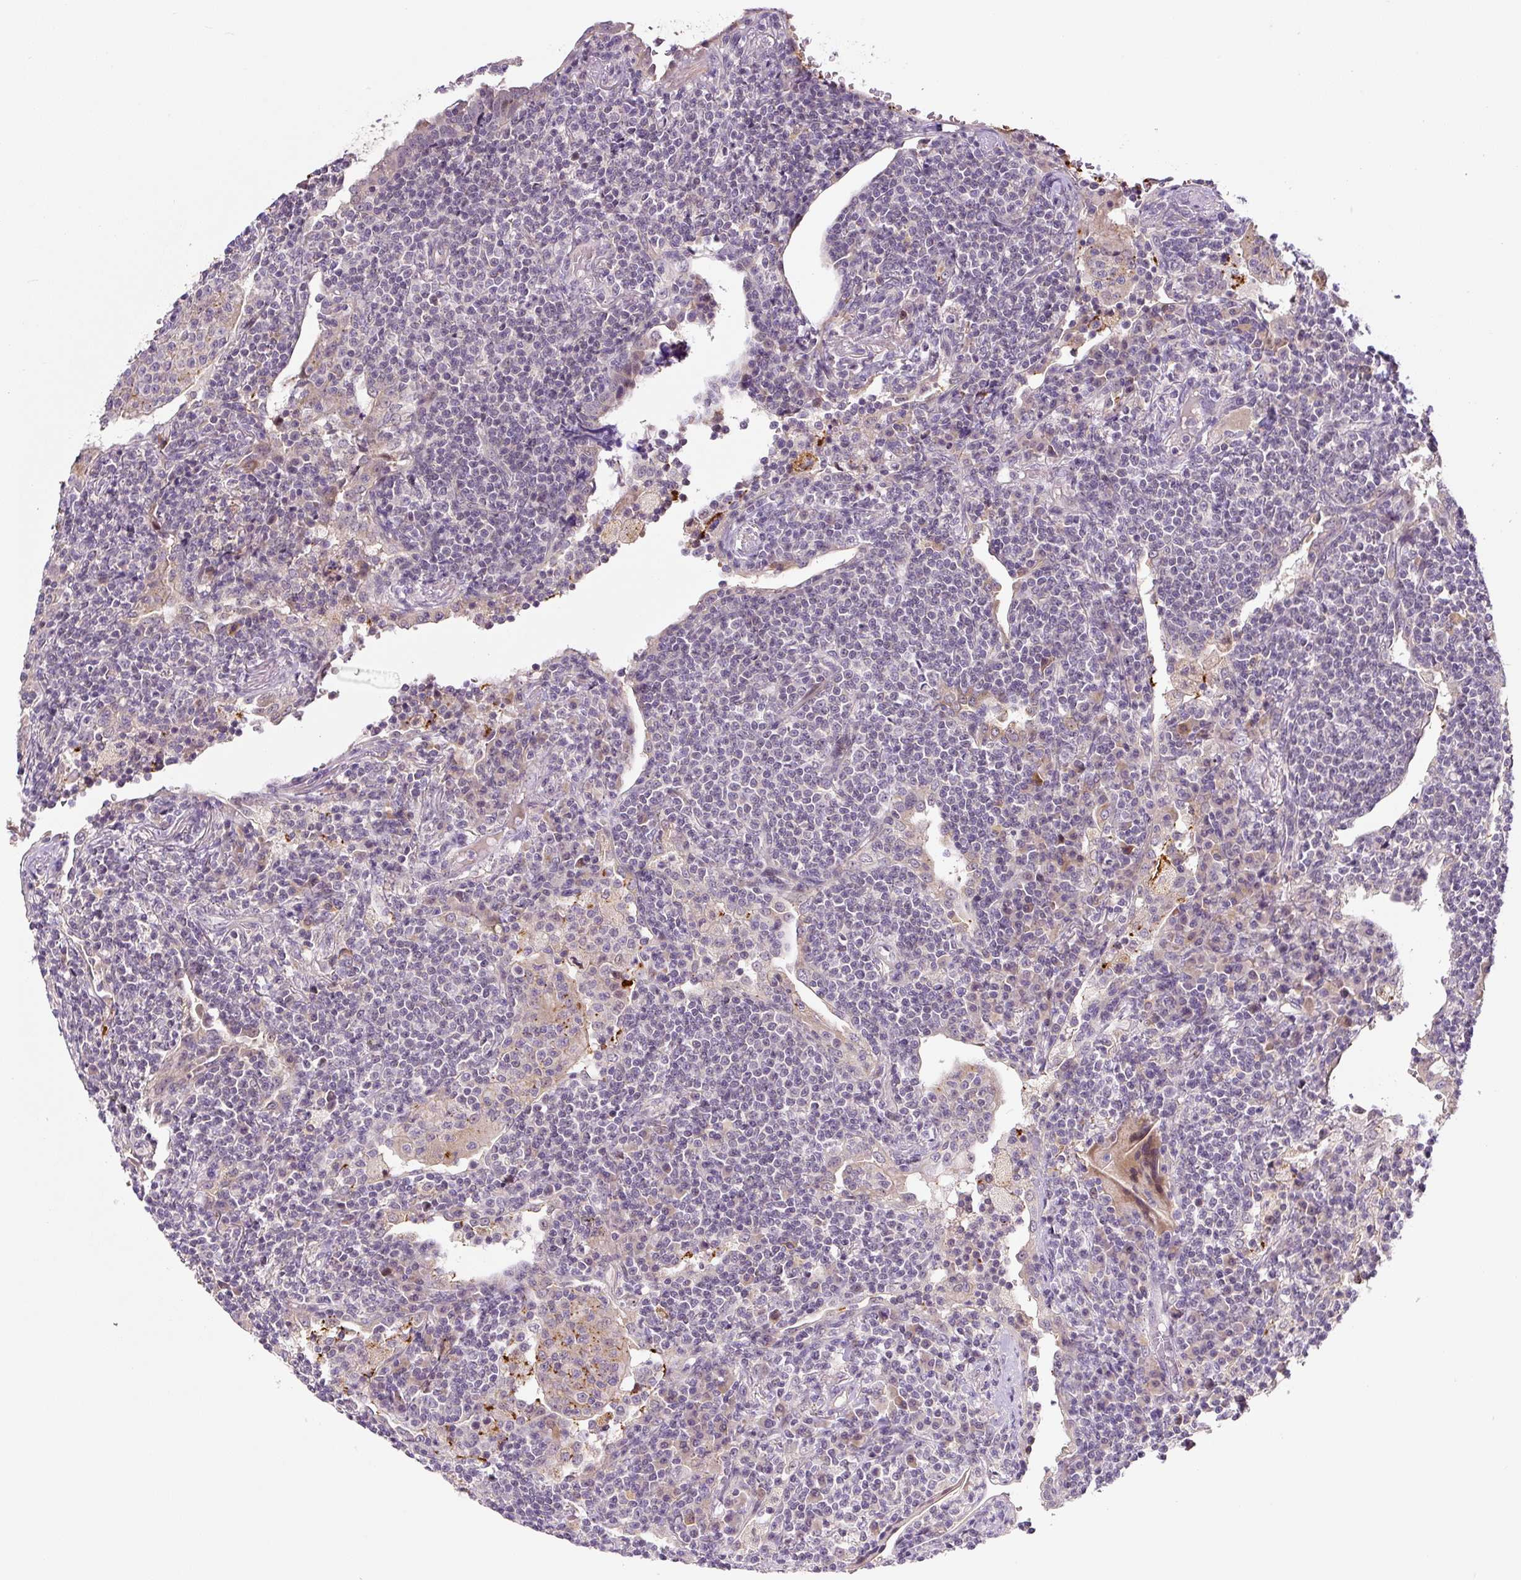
{"staining": {"intensity": "negative", "quantity": "none", "location": "none"}, "tissue": "lymphoma", "cell_type": "Tumor cells", "image_type": "cancer", "snomed": [{"axis": "morphology", "description": "Malignant lymphoma, non-Hodgkin's type, Low grade"}, {"axis": "topography", "description": "Lung"}], "caption": "There is no significant staining in tumor cells of lymphoma. (Stains: DAB (3,3'-diaminobenzidine) immunohistochemistry (IHC) with hematoxylin counter stain, Microscopy: brightfield microscopy at high magnification).", "gene": "PRKAA2", "patient": {"sex": "female", "age": 71}}